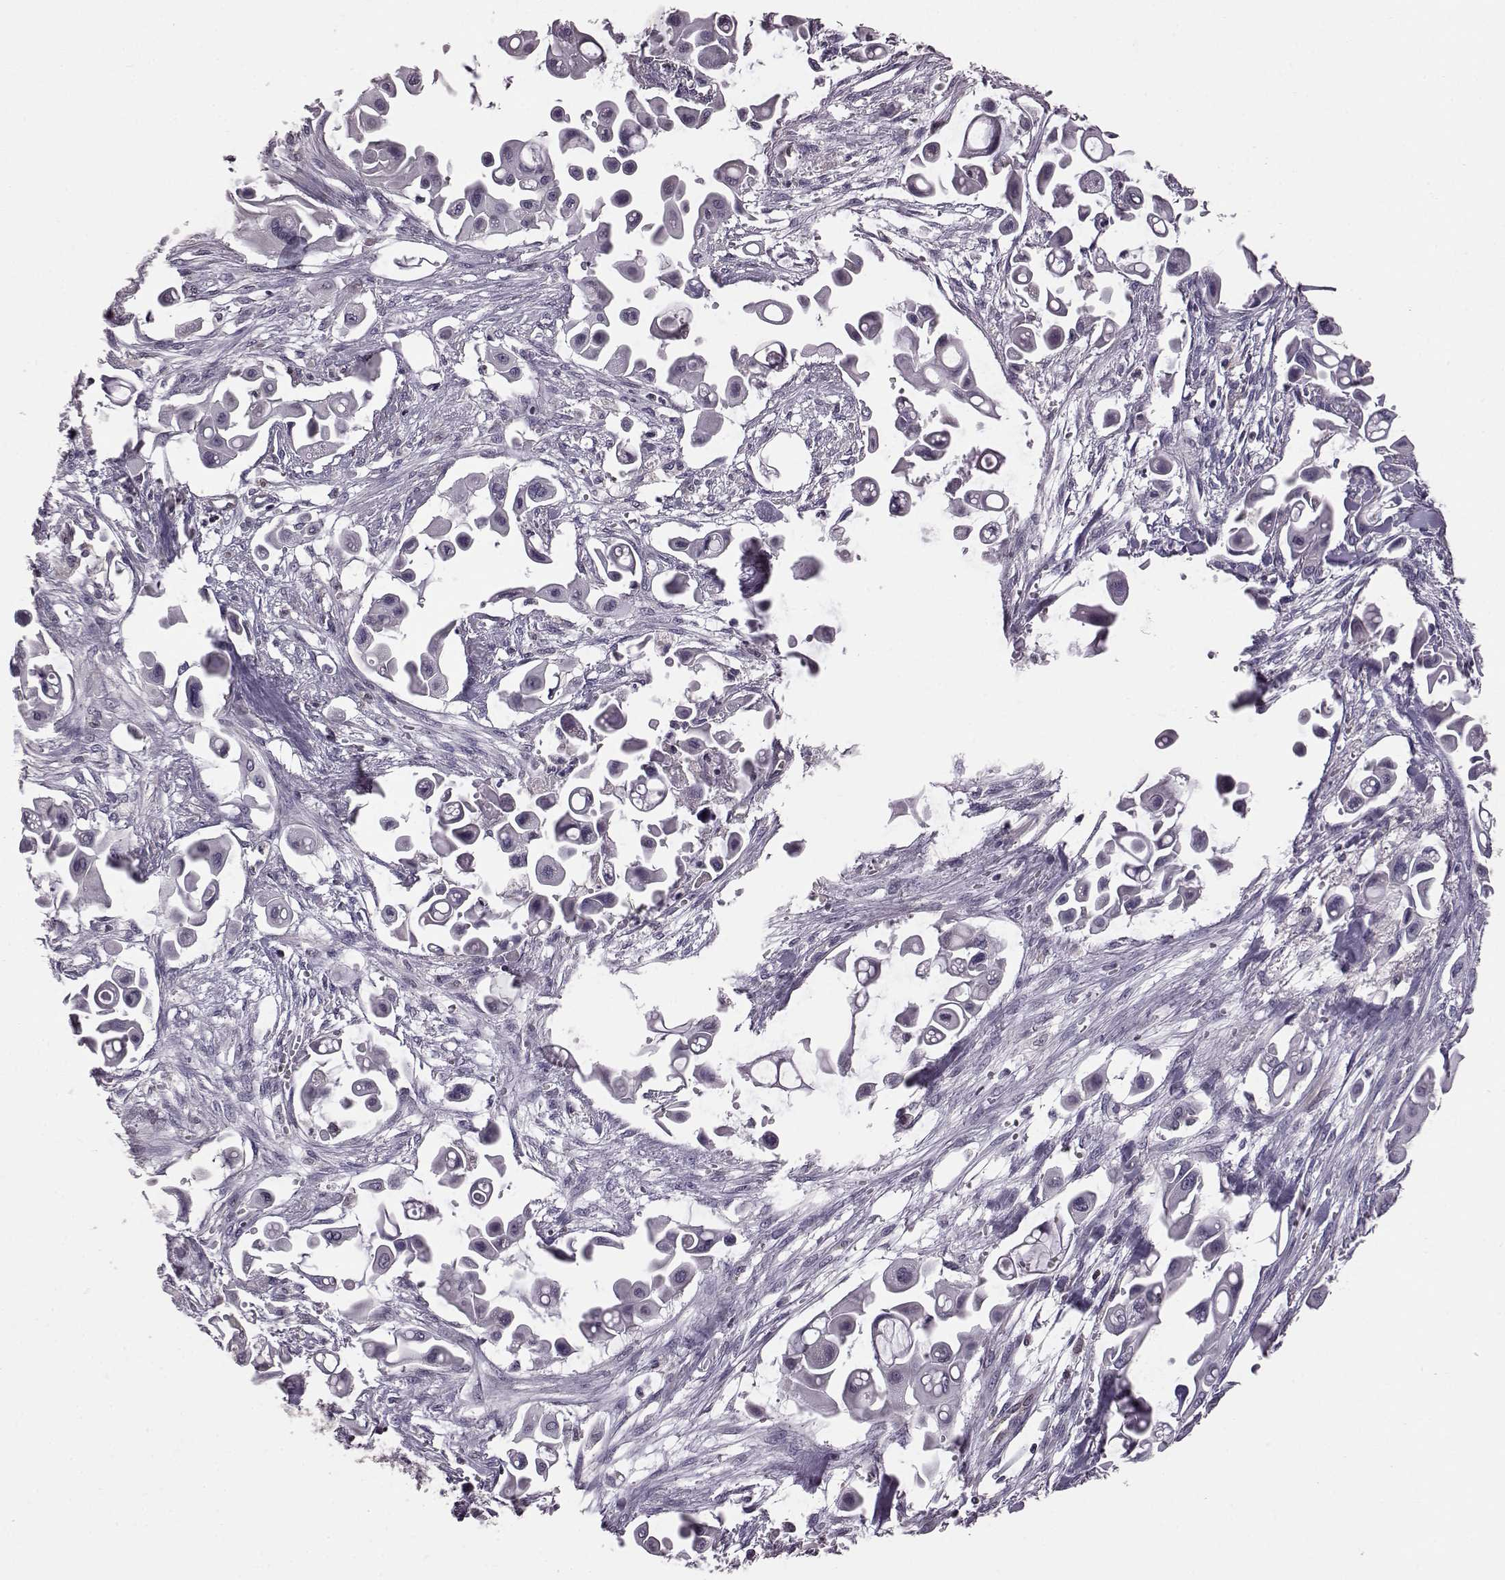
{"staining": {"intensity": "negative", "quantity": "none", "location": "none"}, "tissue": "pancreatic cancer", "cell_type": "Tumor cells", "image_type": "cancer", "snomed": [{"axis": "morphology", "description": "Adenocarcinoma, NOS"}, {"axis": "topography", "description": "Pancreas"}], "caption": "An image of human adenocarcinoma (pancreatic) is negative for staining in tumor cells.", "gene": "CDC42SE1", "patient": {"sex": "male", "age": 50}}